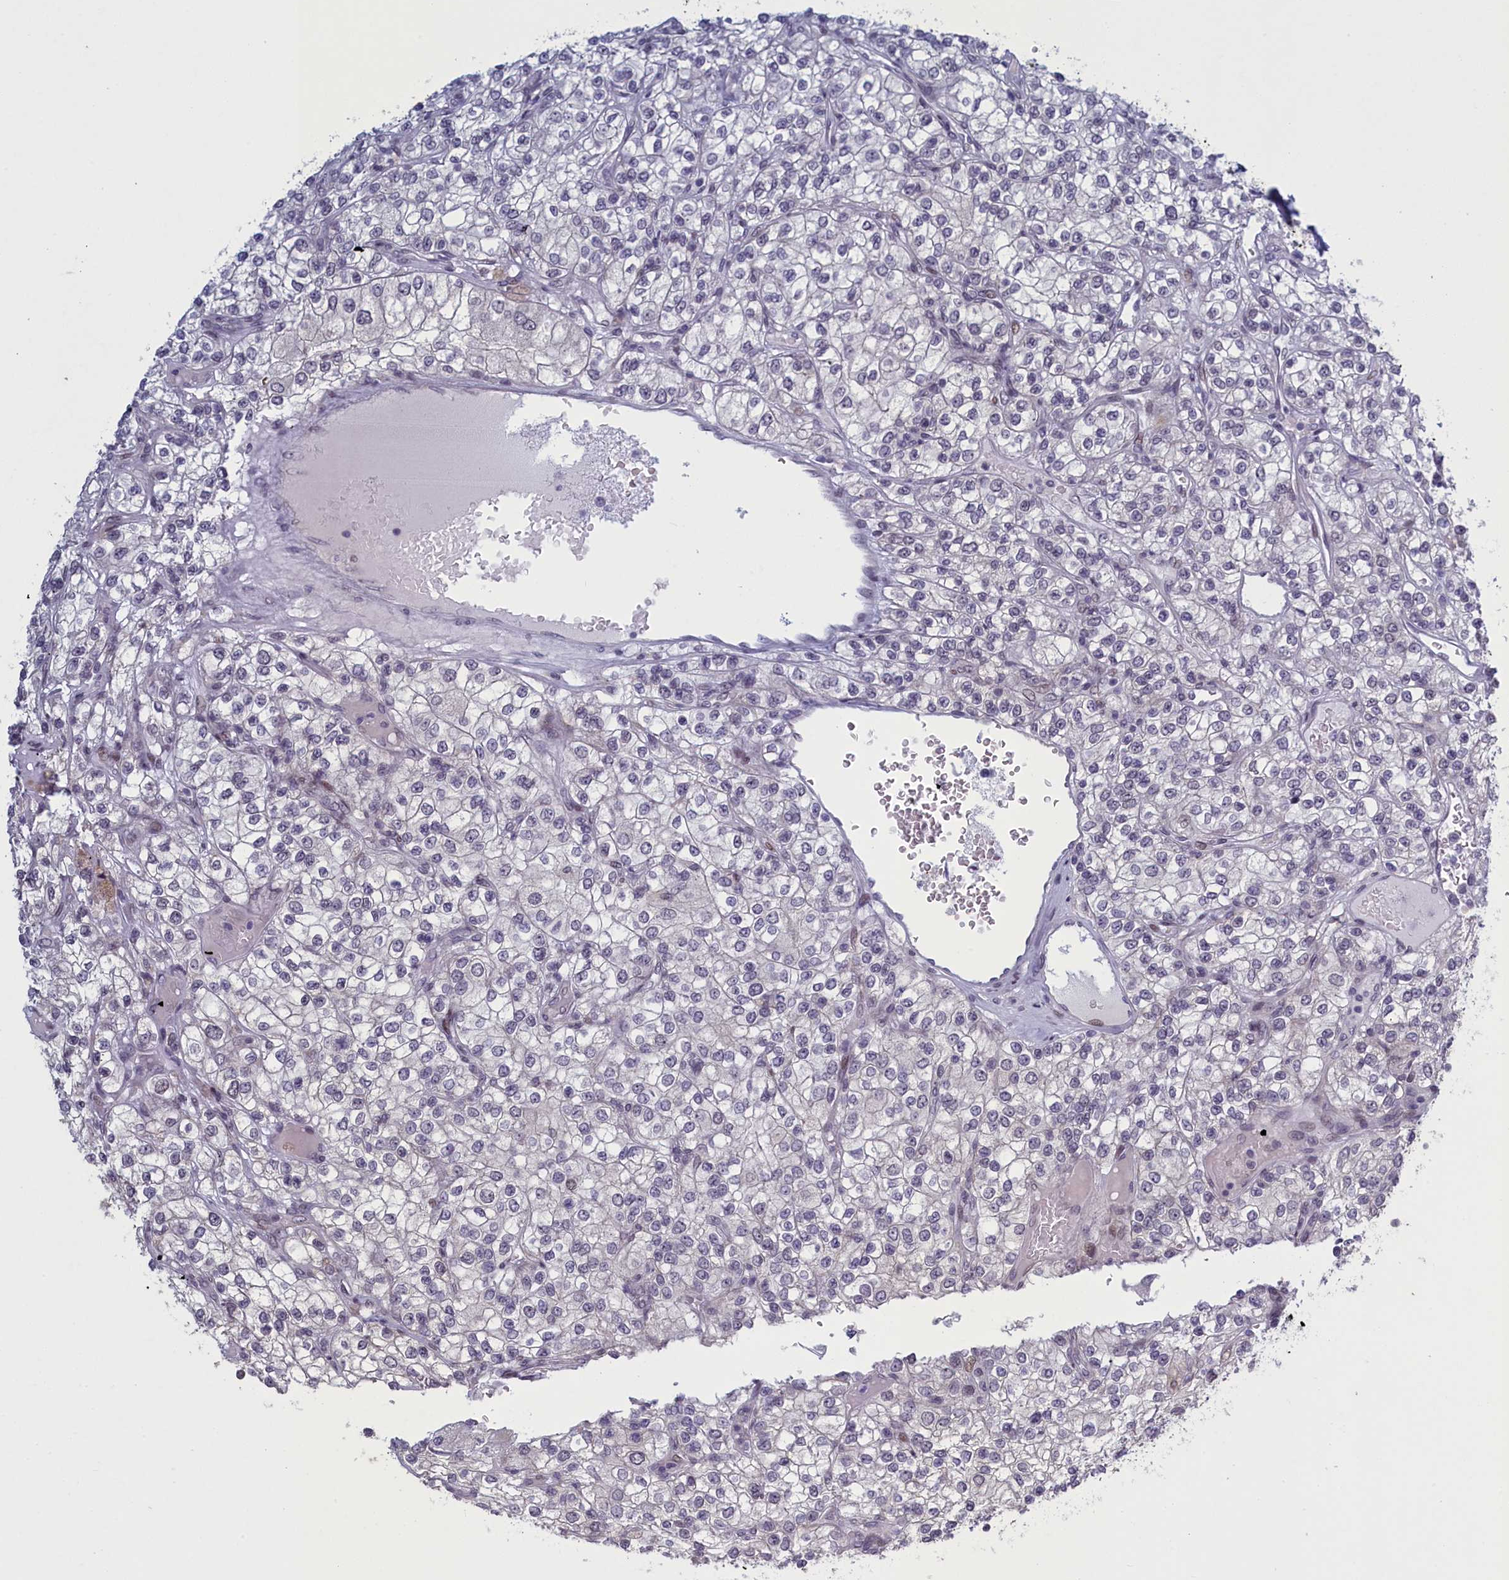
{"staining": {"intensity": "negative", "quantity": "none", "location": "none"}, "tissue": "renal cancer", "cell_type": "Tumor cells", "image_type": "cancer", "snomed": [{"axis": "morphology", "description": "Adenocarcinoma, NOS"}, {"axis": "topography", "description": "Kidney"}], "caption": "High power microscopy image of an IHC photomicrograph of adenocarcinoma (renal), revealing no significant staining in tumor cells. The staining was performed using DAB (3,3'-diaminobenzidine) to visualize the protein expression in brown, while the nuclei were stained in blue with hematoxylin (Magnification: 20x).", "gene": "ATF7IP2", "patient": {"sex": "male", "age": 80}}